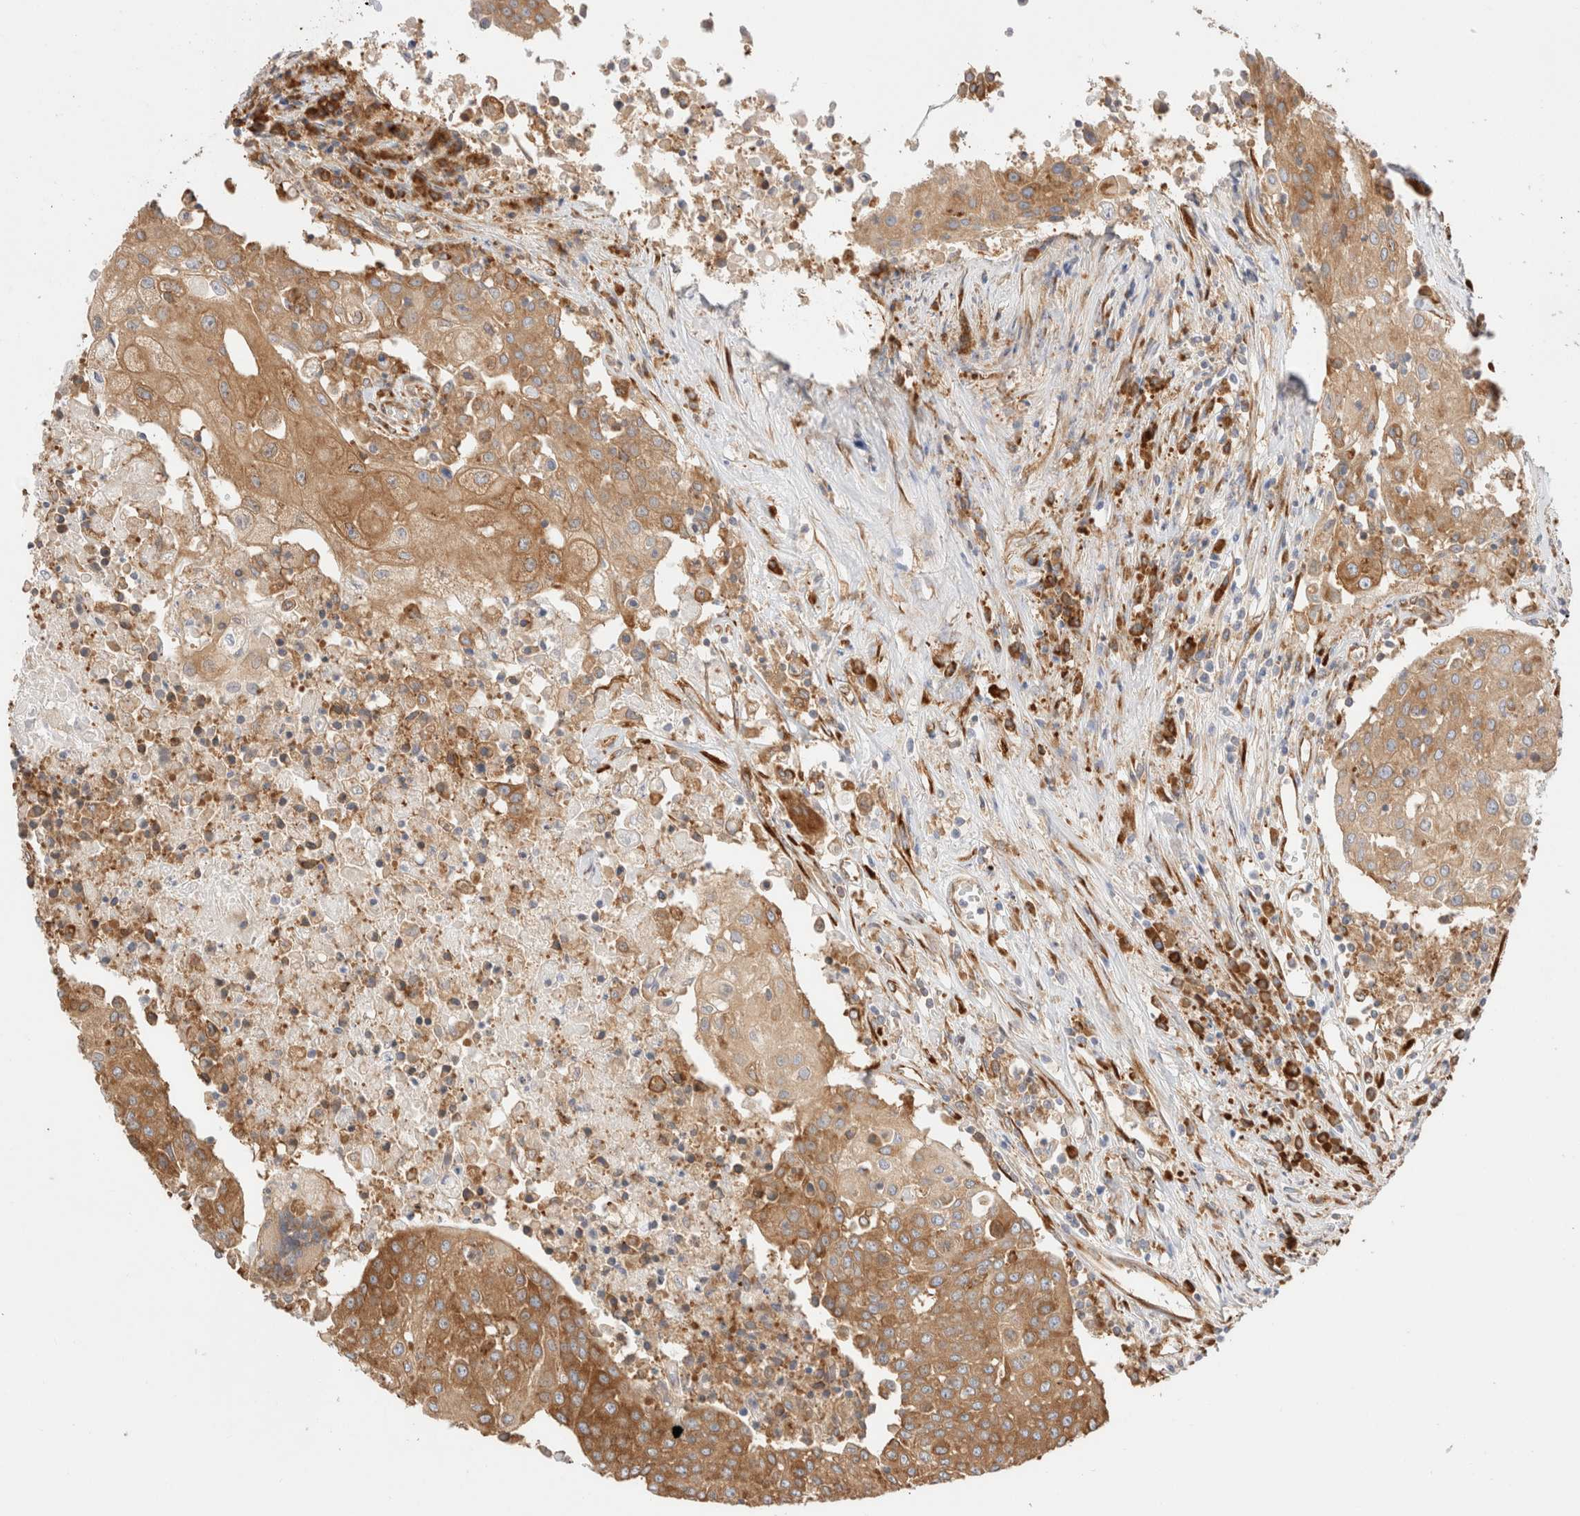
{"staining": {"intensity": "moderate", "quantity": ">75%", "location": "cytoplasmic/membranous"}, "tissue": "urothelial cancer", "cell_type": "Tumor cells", "image_type": "cancer", "snomed": [{"axis": "morphology", "description": "Urothelial carcinoma, High grade"}, {"axis": "topography", "description": "Urinary bladder"}], "caption": "This photomicrograph reveals high-grade urothelial carcinoma stained with IHC to label a protein in brown. The cytoplasmic/membranous of tumor cells show moderate positivity for the protein. Nuclei are counter-stained blue.", "gene": "ZC2HC1A", "patient": {"sex": "female", "age": 85}}